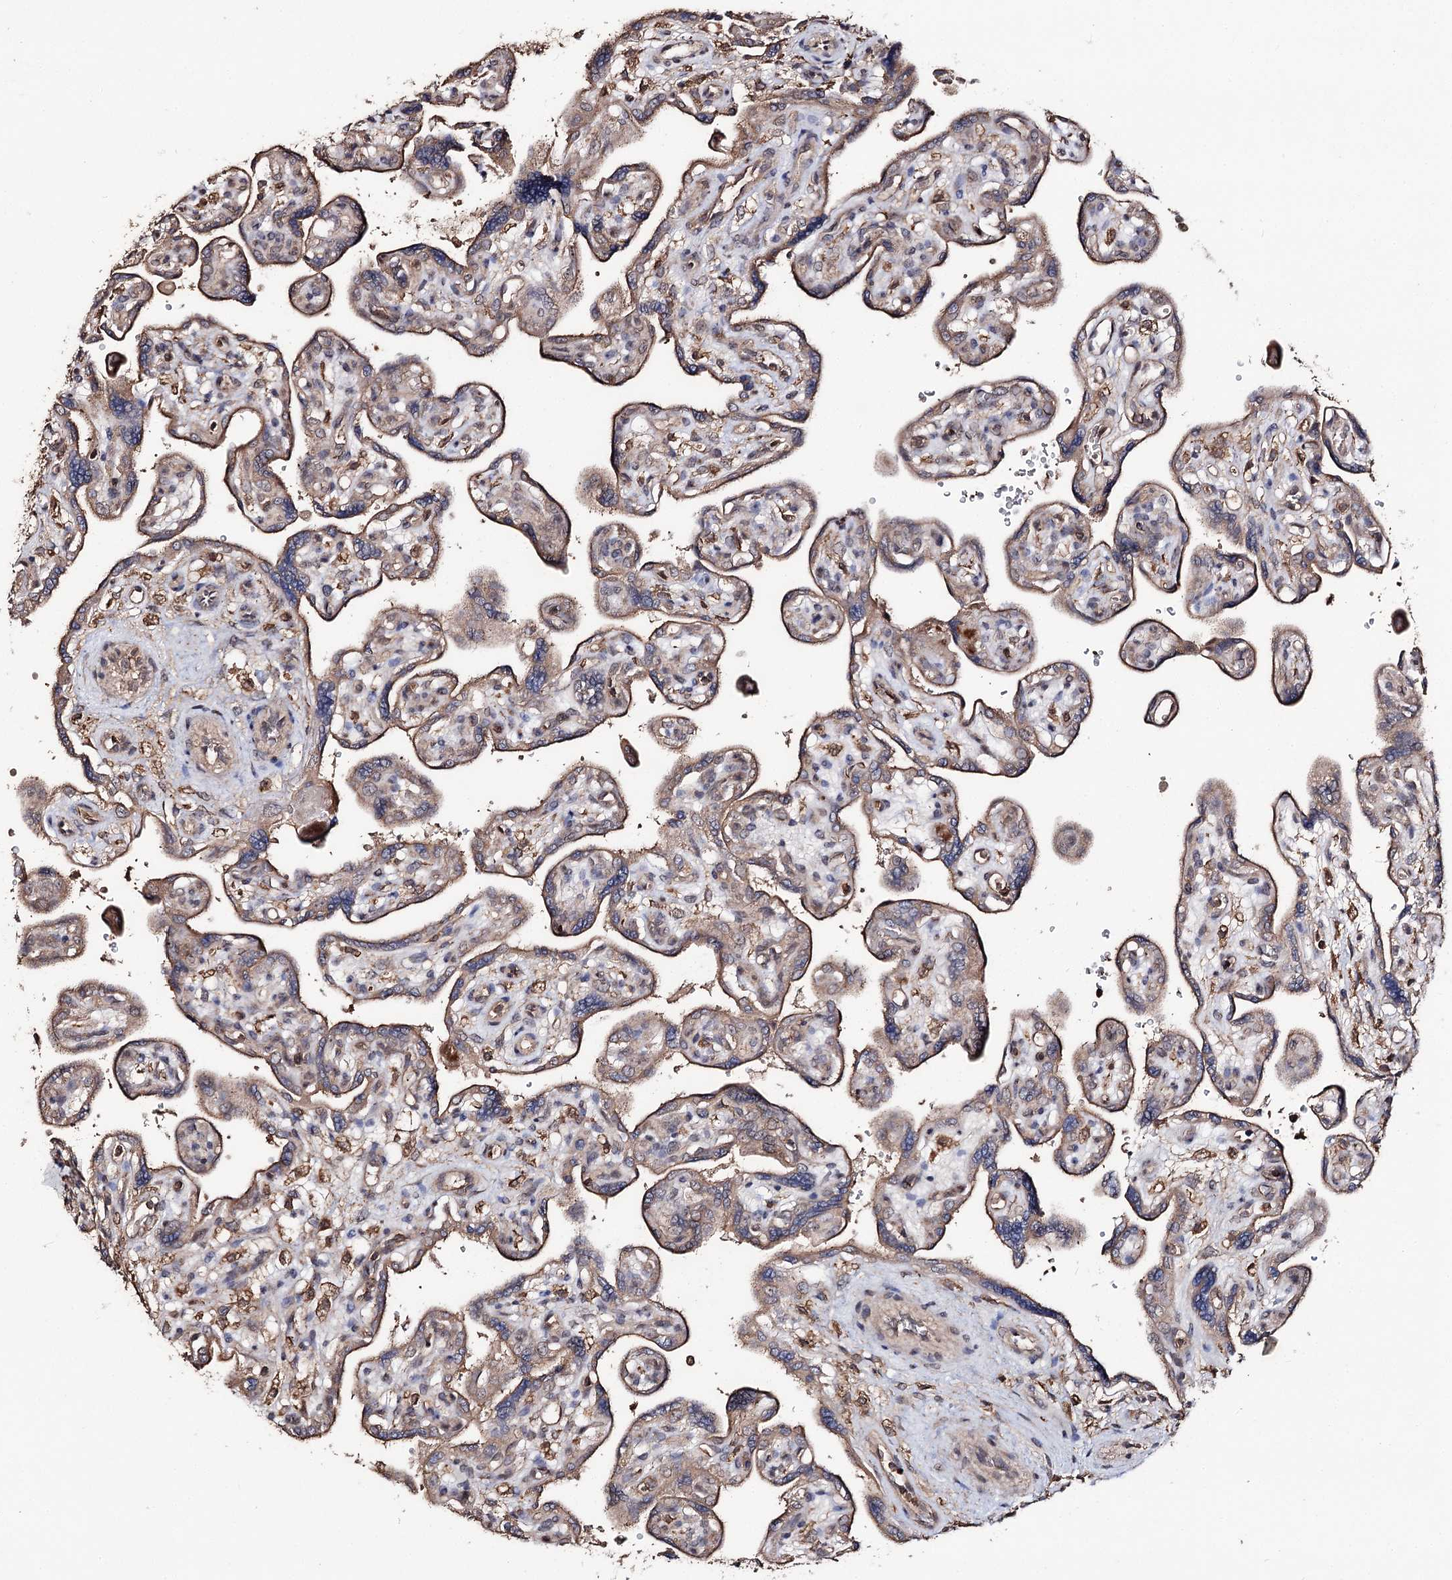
{"staining": {"intensity": "moderate", "quantity": "25%-75%", "location": "cytoplasmic/membranous"}, "tissue": "placenta", "cell_type": "Trophoblastic cells", "image_type": "normal", "snomed": [{"axis": "morphology", "description": "Normal tissue, NOS"}, {"axis": "topography", "description": "Placenta"}], "caption": "A medium amount of moderate cytoplasmic/membranous expression is identified in about 25%-75% of trophoblastic cells in normal placenta.", "gene": "FAM53B", "patient": {"sex": "female", "age": 39}}